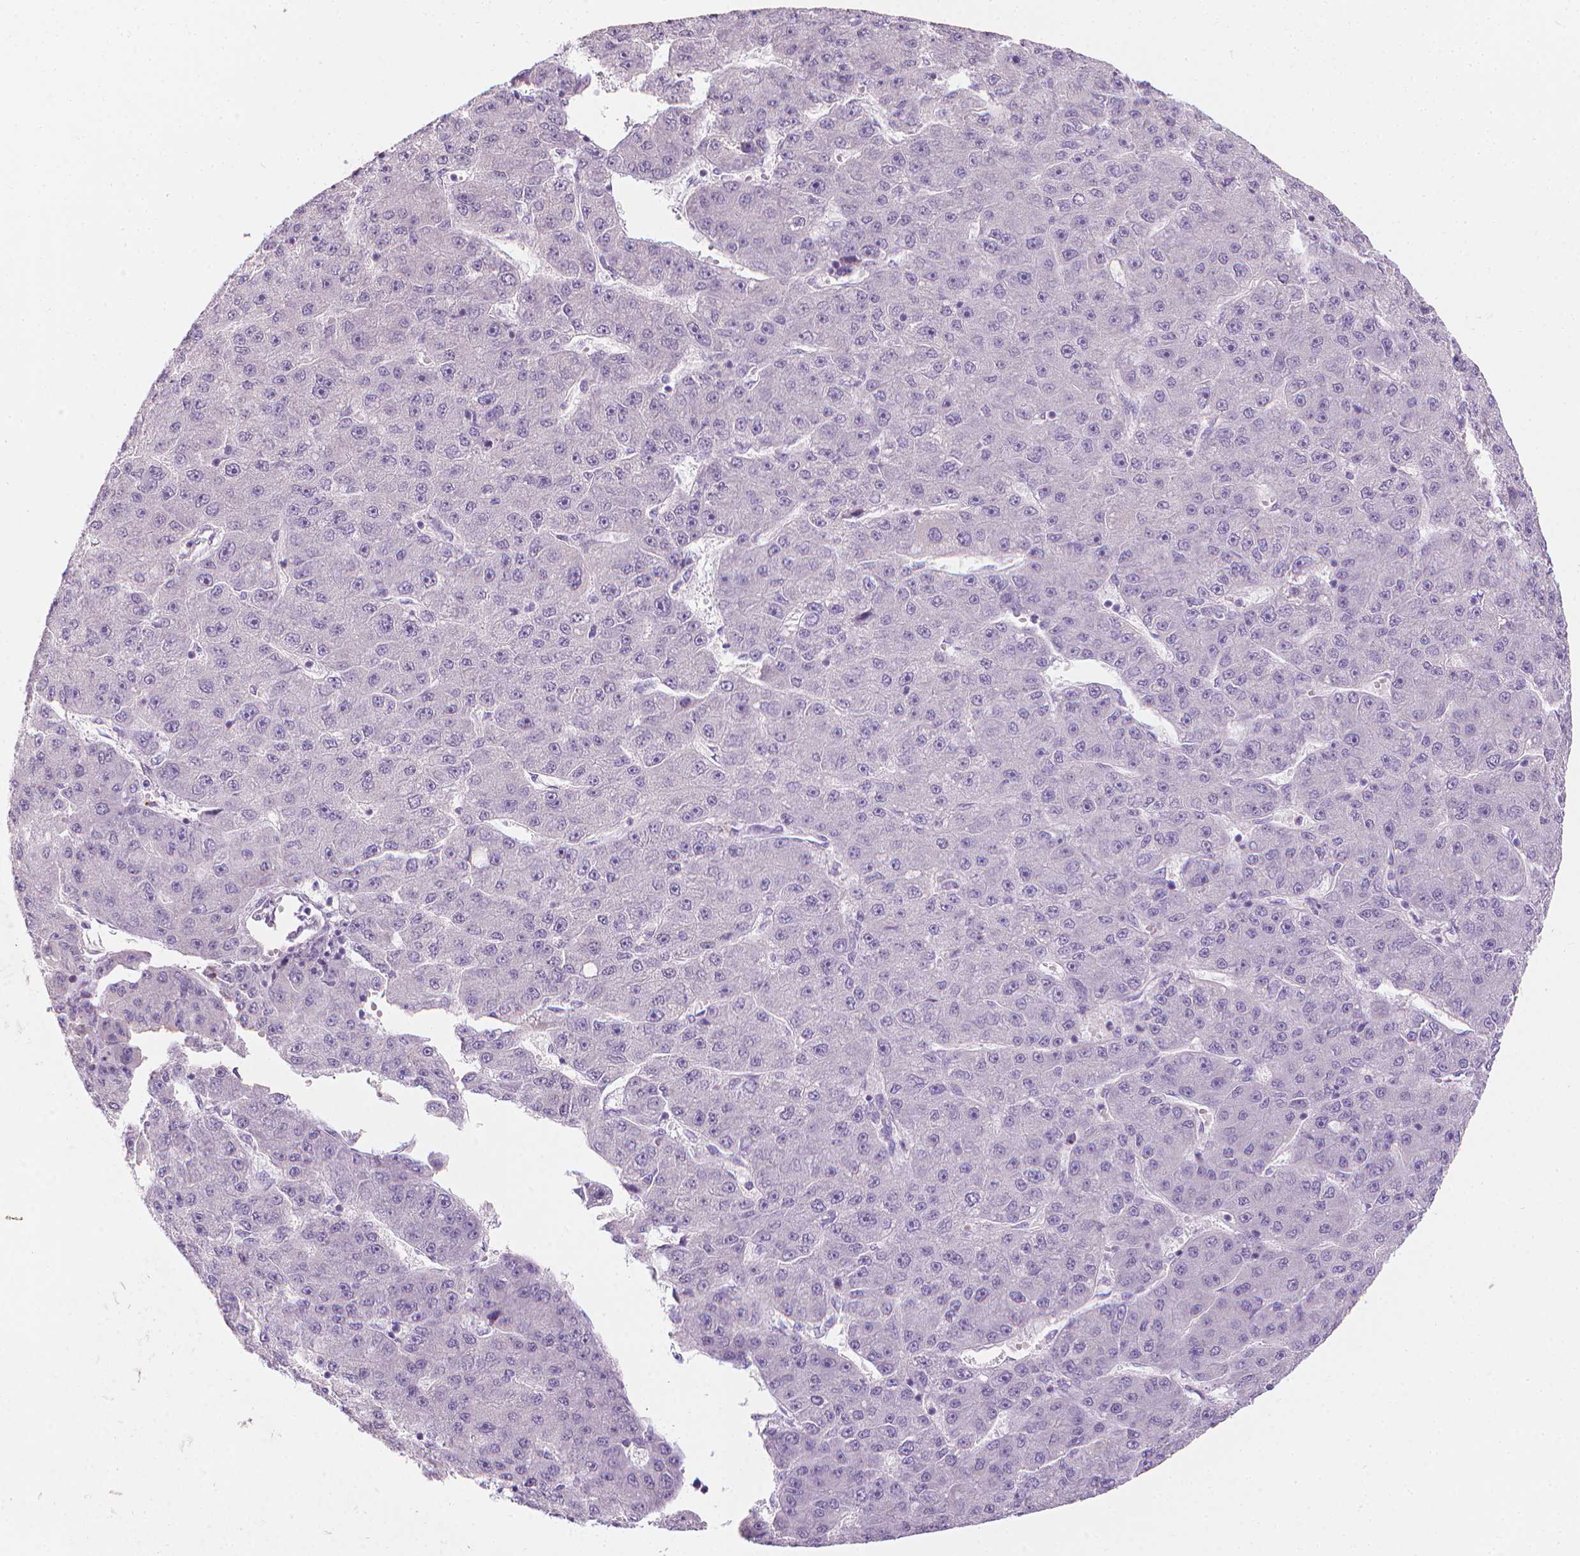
{"staining": {"intensity": "negative", "quantity": "none", "location": "none"}, "tissue": "liver cancer", "cell_type": "Tumor cells", "image_type": "cancer", "snomed": [{"axis": "morphology", "description": "Carcinoma, Hepatocellular, NOS"}, {"axis": "topography", "description": "Liver"}], "caption": "Tumor cells show no significant positivity in liver cancer. (Immunohistochemistry, brightfield microscopy, high magnification).", "gene": "DCAF8L1", "patient": {"sex": "male", "age": 67}}